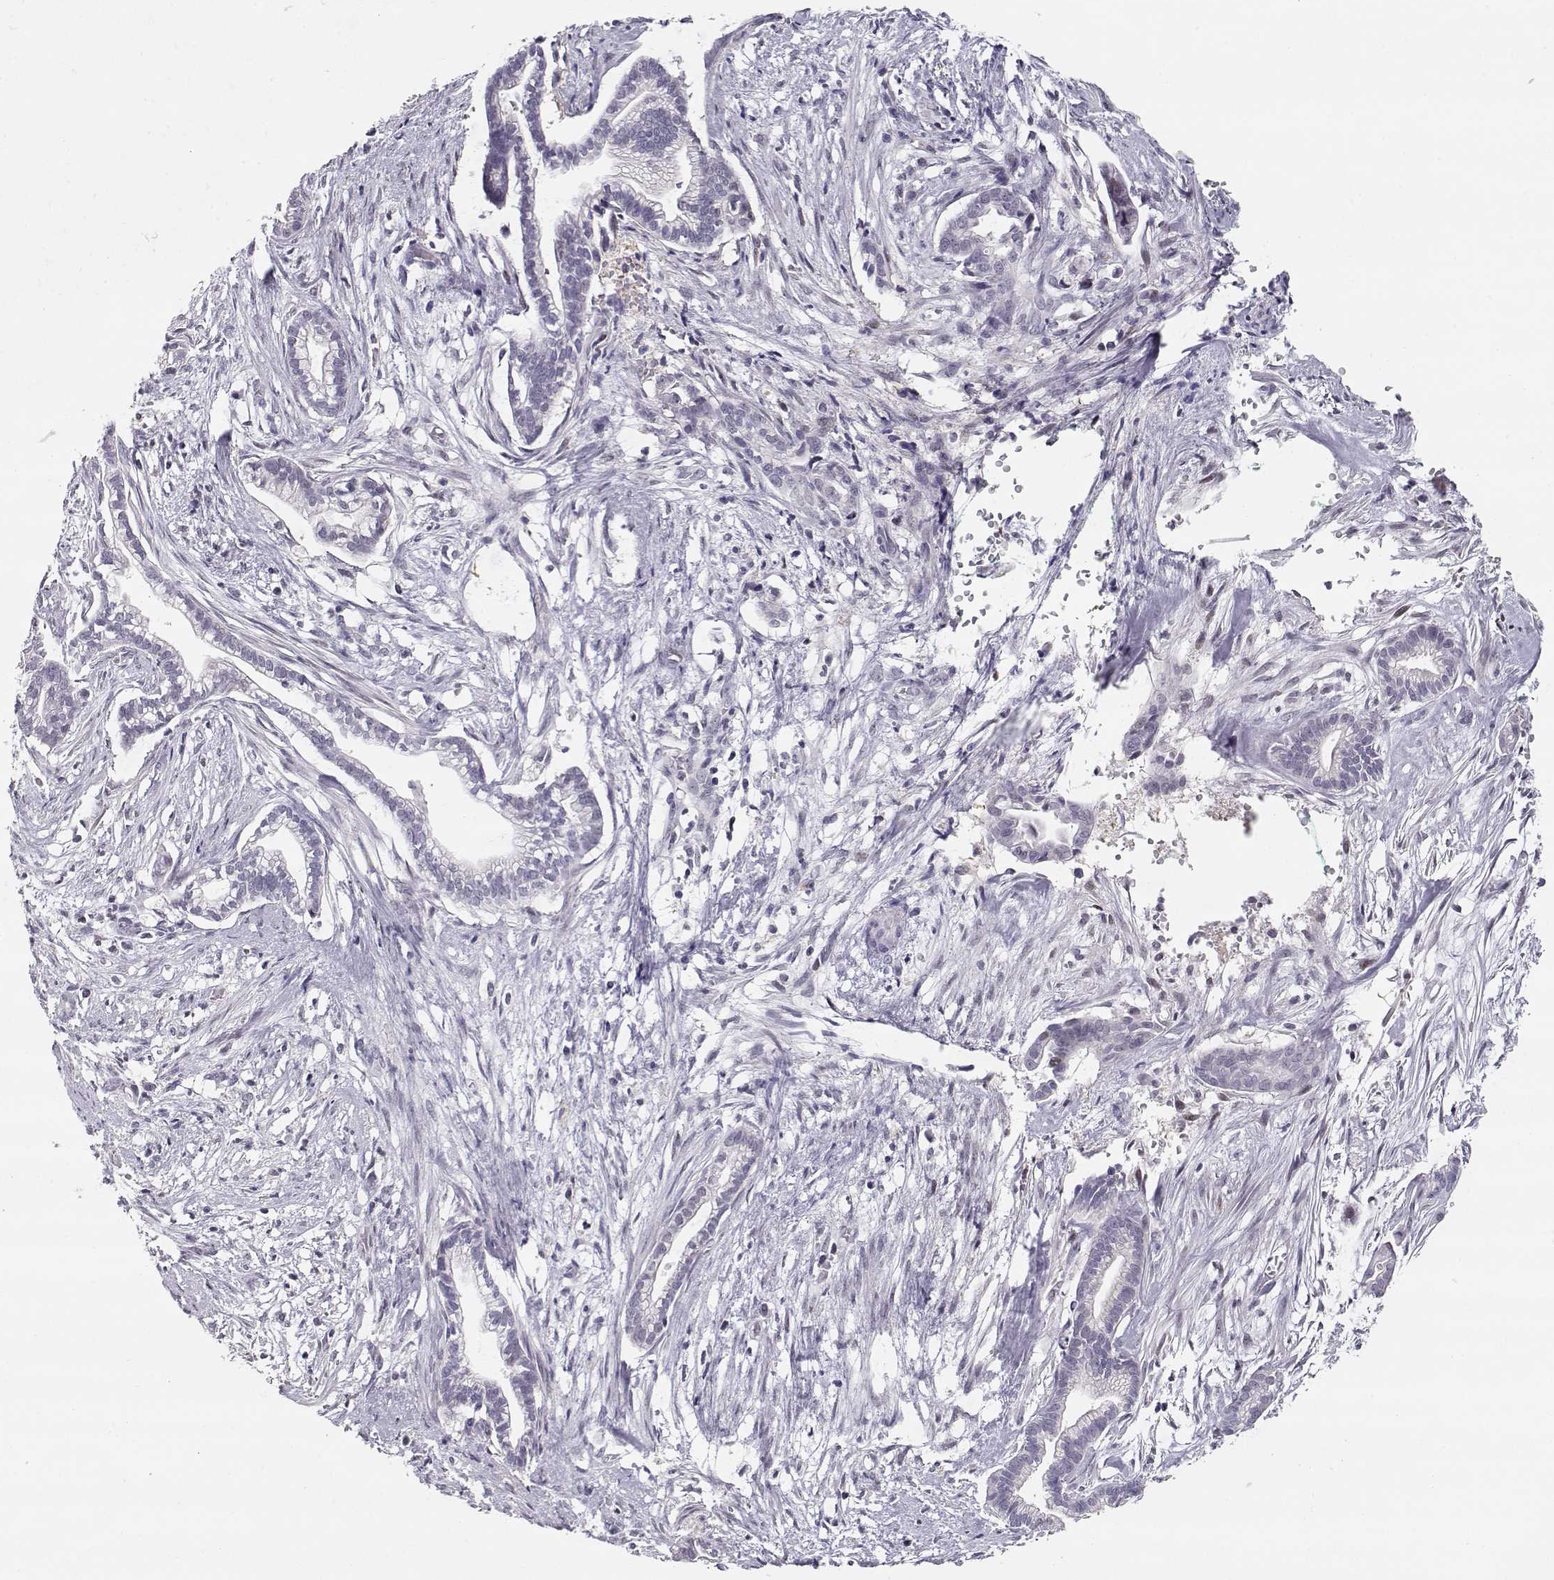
{"staining": {"intensity": "negative", "quantity": "none", "location": "none"}, "tissue": "cervical cancer", "cell_type": "Tumor cells", "image_type": "cancer", "snomed": [{"axis": "morphology", "description": "Adenocarcinoma, NOS"}, {"axis": "topography", "description": "Cervix"}], "caption": "Immunohistochemistry histopathology image of neoplastic tissue: adenocarcinoma (cervical) stained with DAB (3,3'-diaminobenzidine) shows no significant protein positivity in tumor cells.", "gene": "TEPP", "patient": {"sex": "female", "age": 62}}